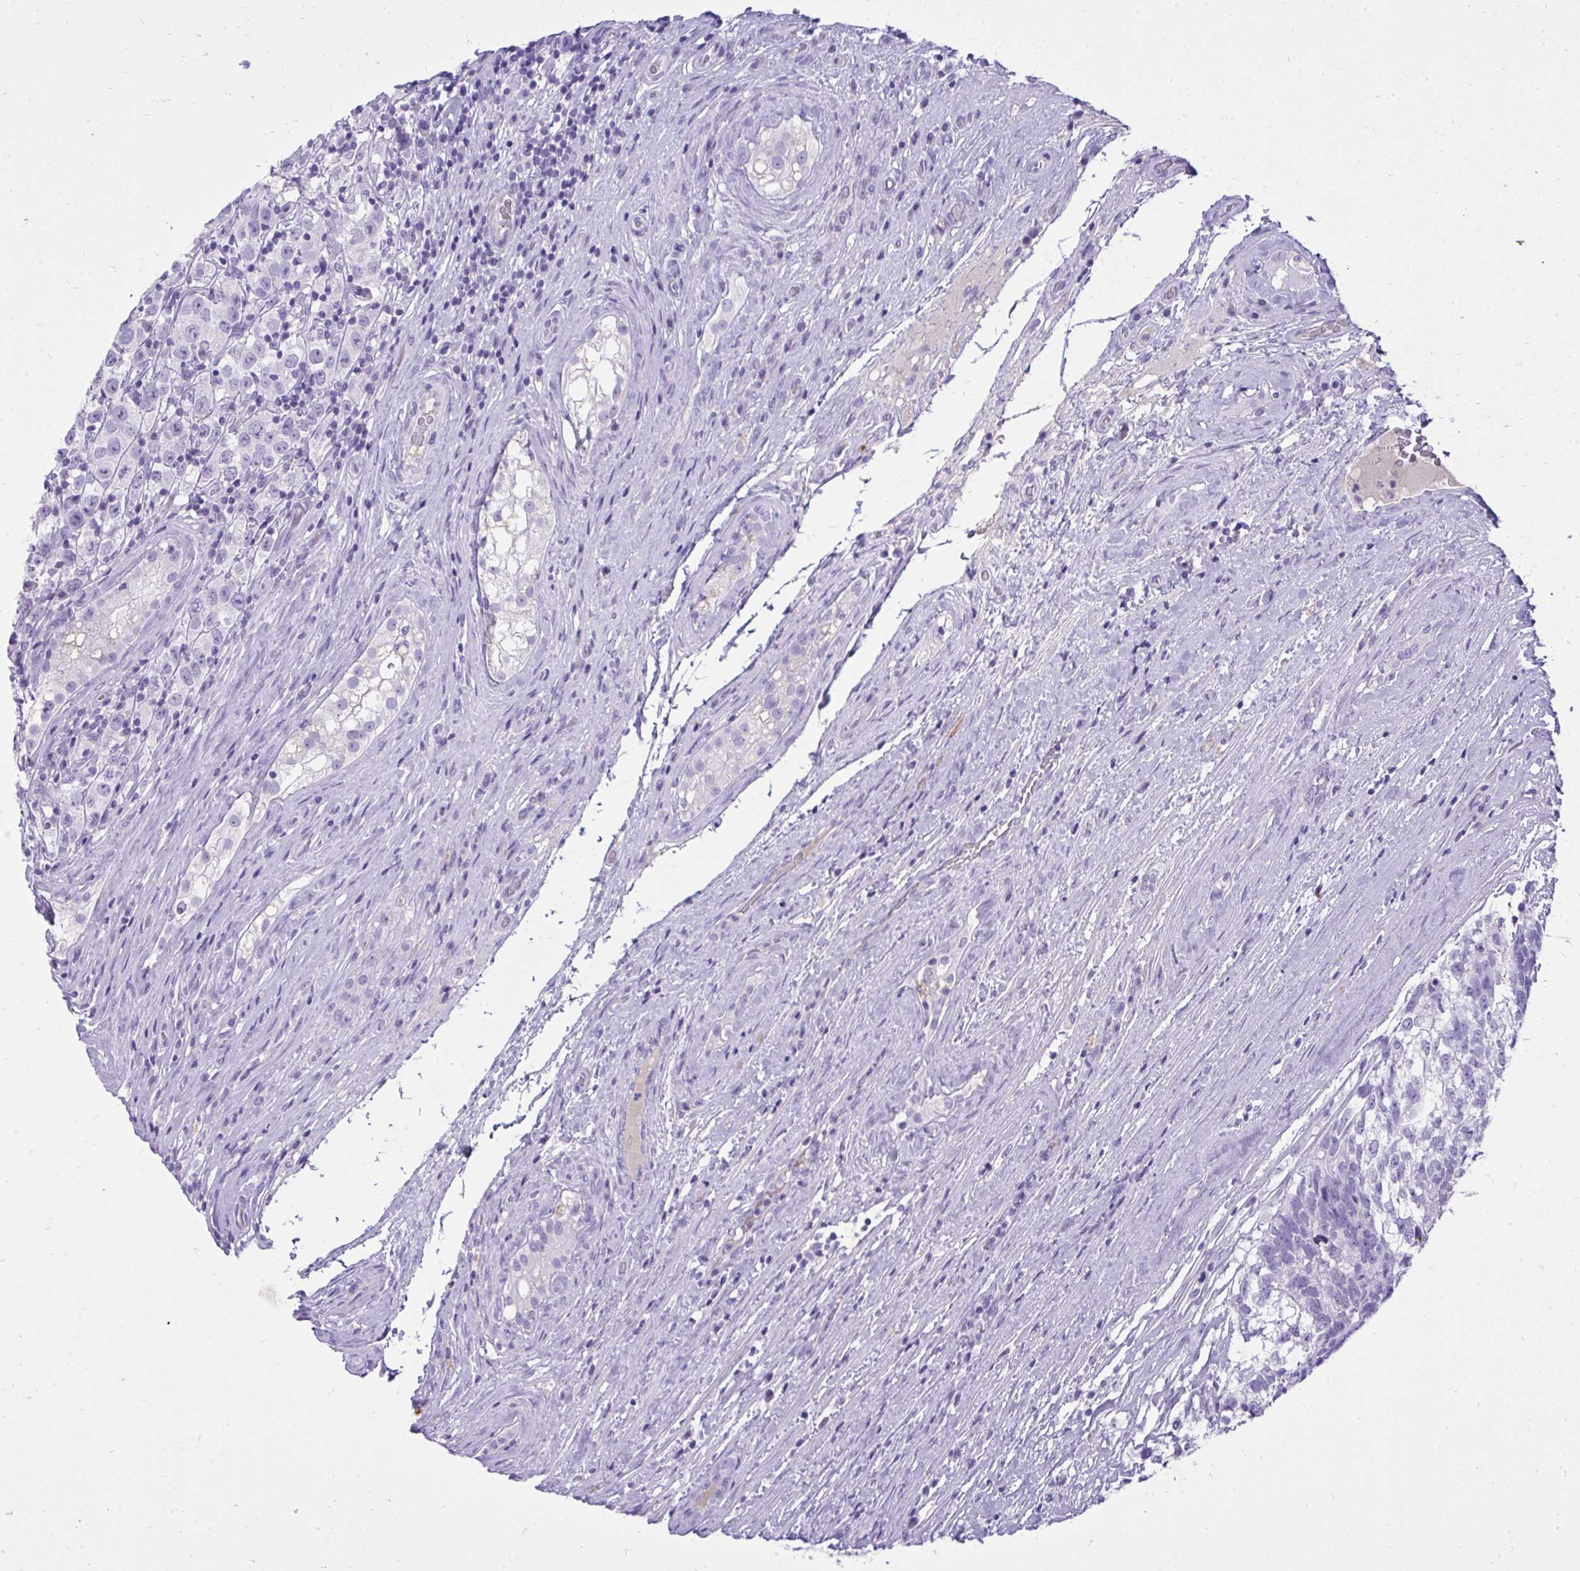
{"staining": {"intensity": "negative", "quantity": "none", "location": "none"}, "tissue": "testis cancer", "cell_type": "Tumor cells", "image_type": "cancer", "snomed": [{"axis": "morphology", "description": "Seminoma, NOS"}, {"axis": "morphology", "description": "Carcinoma, Embryonal, NOS"}, {"axis": "topography", "description": "Testis"}], "caption": "A high-resolution micrograph shows IHC staining of testis seminoma, which exhibits no significant staining in tumor cells.", "gene": "ST6GALNAC3", "patient": {"sex": "male", "age": 41}}